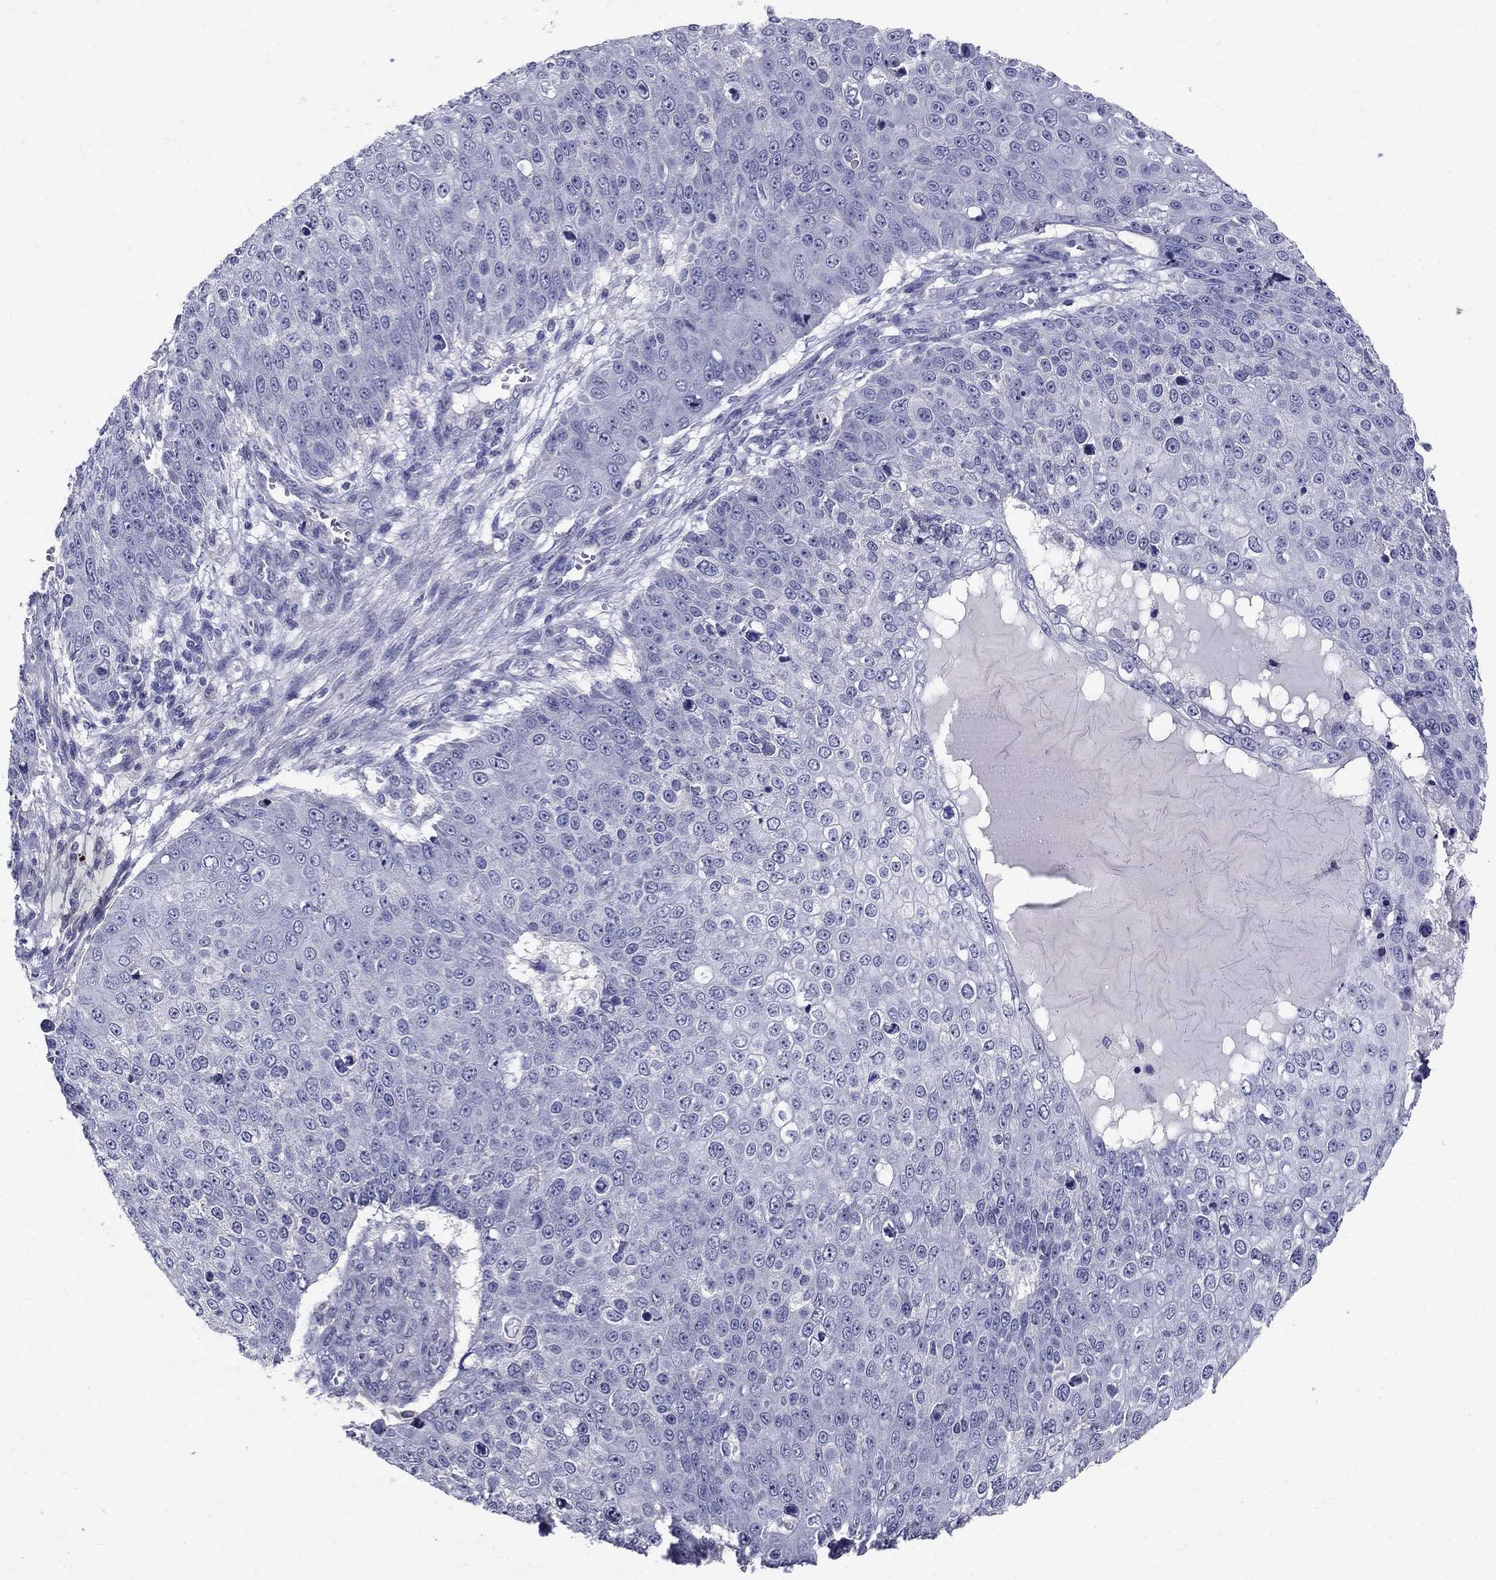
{"staining": {"intensity": "negative", "quantity": "none", "location": "none"}, "tissue": "skin cancer", "cell_type": "Tumor cells", "image_type": "cancer", "snomed": [{"axis": "morphology", "description": "Squamous cell carcinoma, NOS"}, {"axis": "topography", "description": "Skin"}], "caption": "Histopathology image shows no significant protein expression in tumor cells of skin cancer.", "gene": "TP53TG5", "patient": {"sex": "male", "age": 71}}